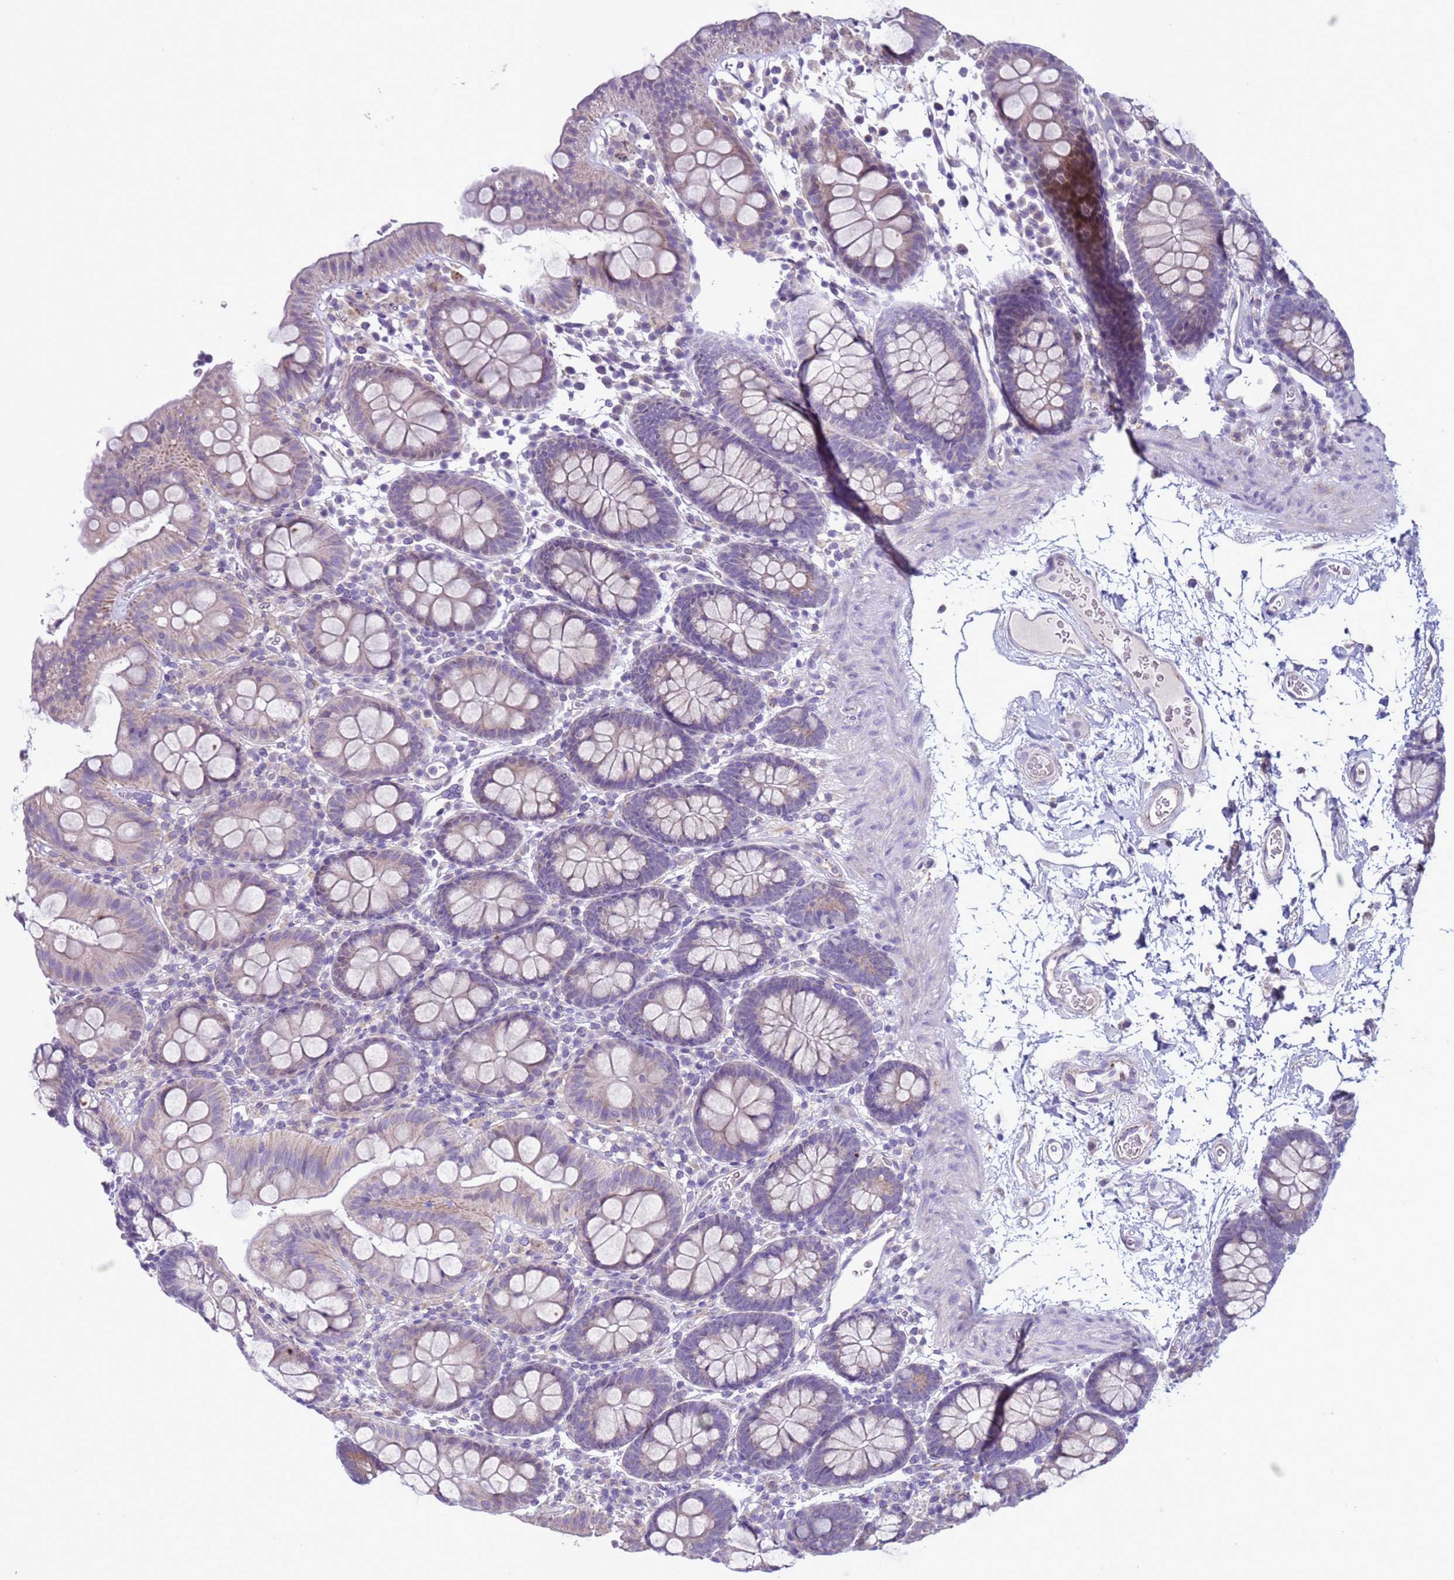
{"staining": {"intensity": "negative", "quantity": "none", "location": "none"}, "tissue": "colon", "cell_type": "Endothelial cells", "image_type": "normal", "snomed": [{"axis": "morphology", "description": "Normal tissue, NOS"}, {"axis": "topography", "description": "Colon"}], "caption": "Immunohistochemical staining of normal human colon exhibits no significant positivity in endothelial cells. Nuclei are stained in blue.", "gene": "ABHD17B", "patient": {"sex": "male", "age": 75}}